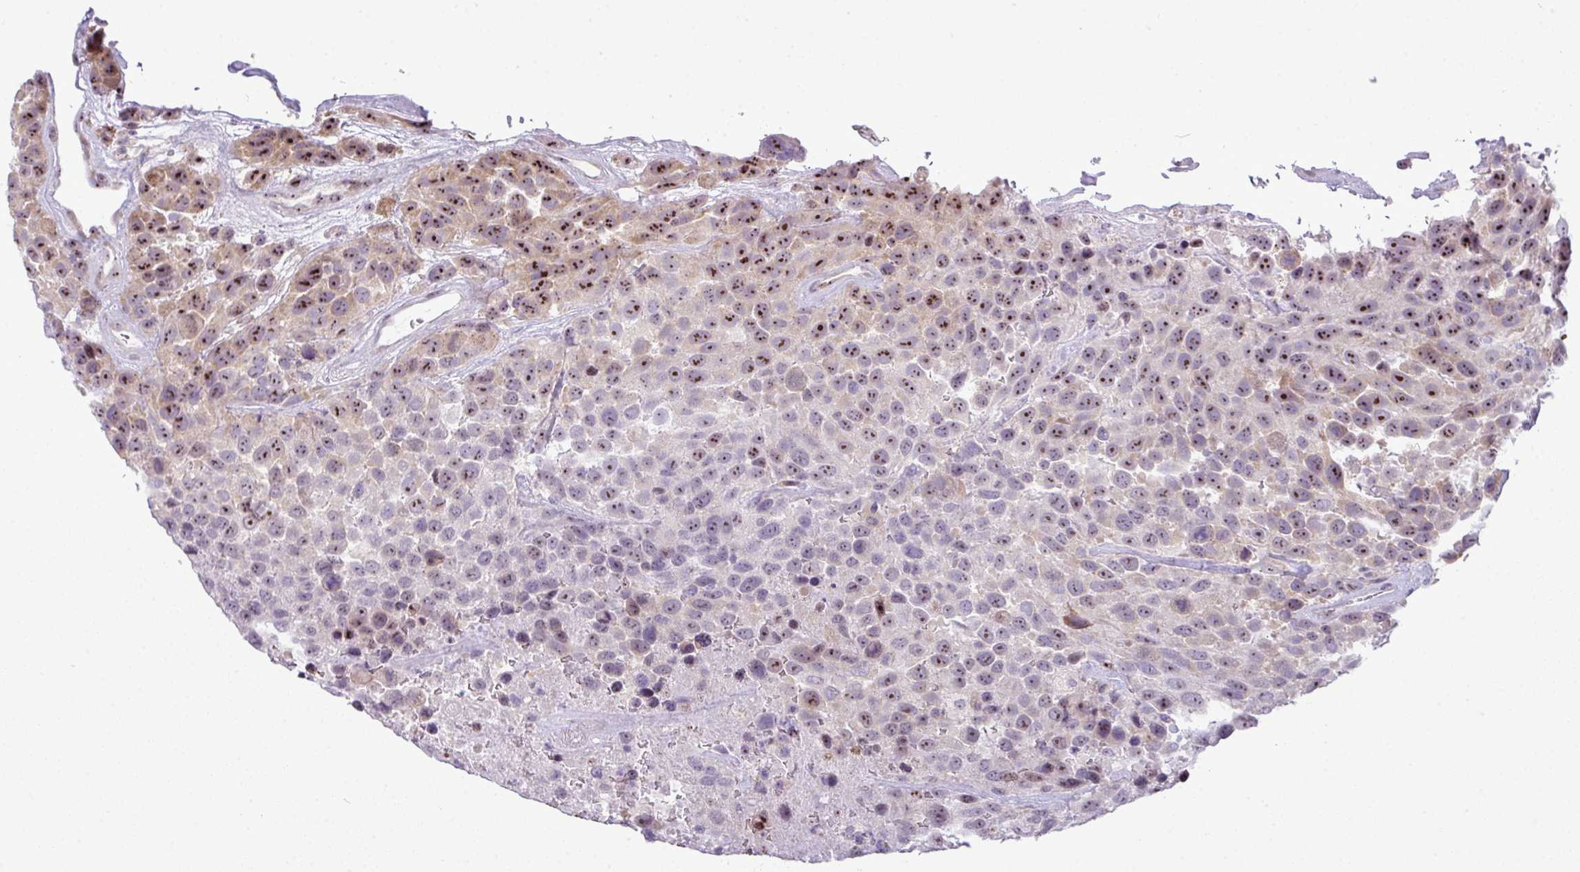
{"staining": {"intensity": "strong", "quantity": "25%-75%", "location": "nuclear"}, "tissue": "urothelial cancer", "cell_type": "Tumor cells", "image_type": "cancer", "snomed": [{"axis": "morphology", "description": "Urothelial carcinoma, High grade"}, {"axis": "topography", "description": "Urinary bladder"}], "caption": "The immunohistochemical stain shows strong nuclear staining in tumor cells of high-grade urothelial carcinoma tissue. (Brightfield microscopy of DAB IHC at high magnification).", "gene": "MAK16", "patient": {"sex": "female", "age": 70}}